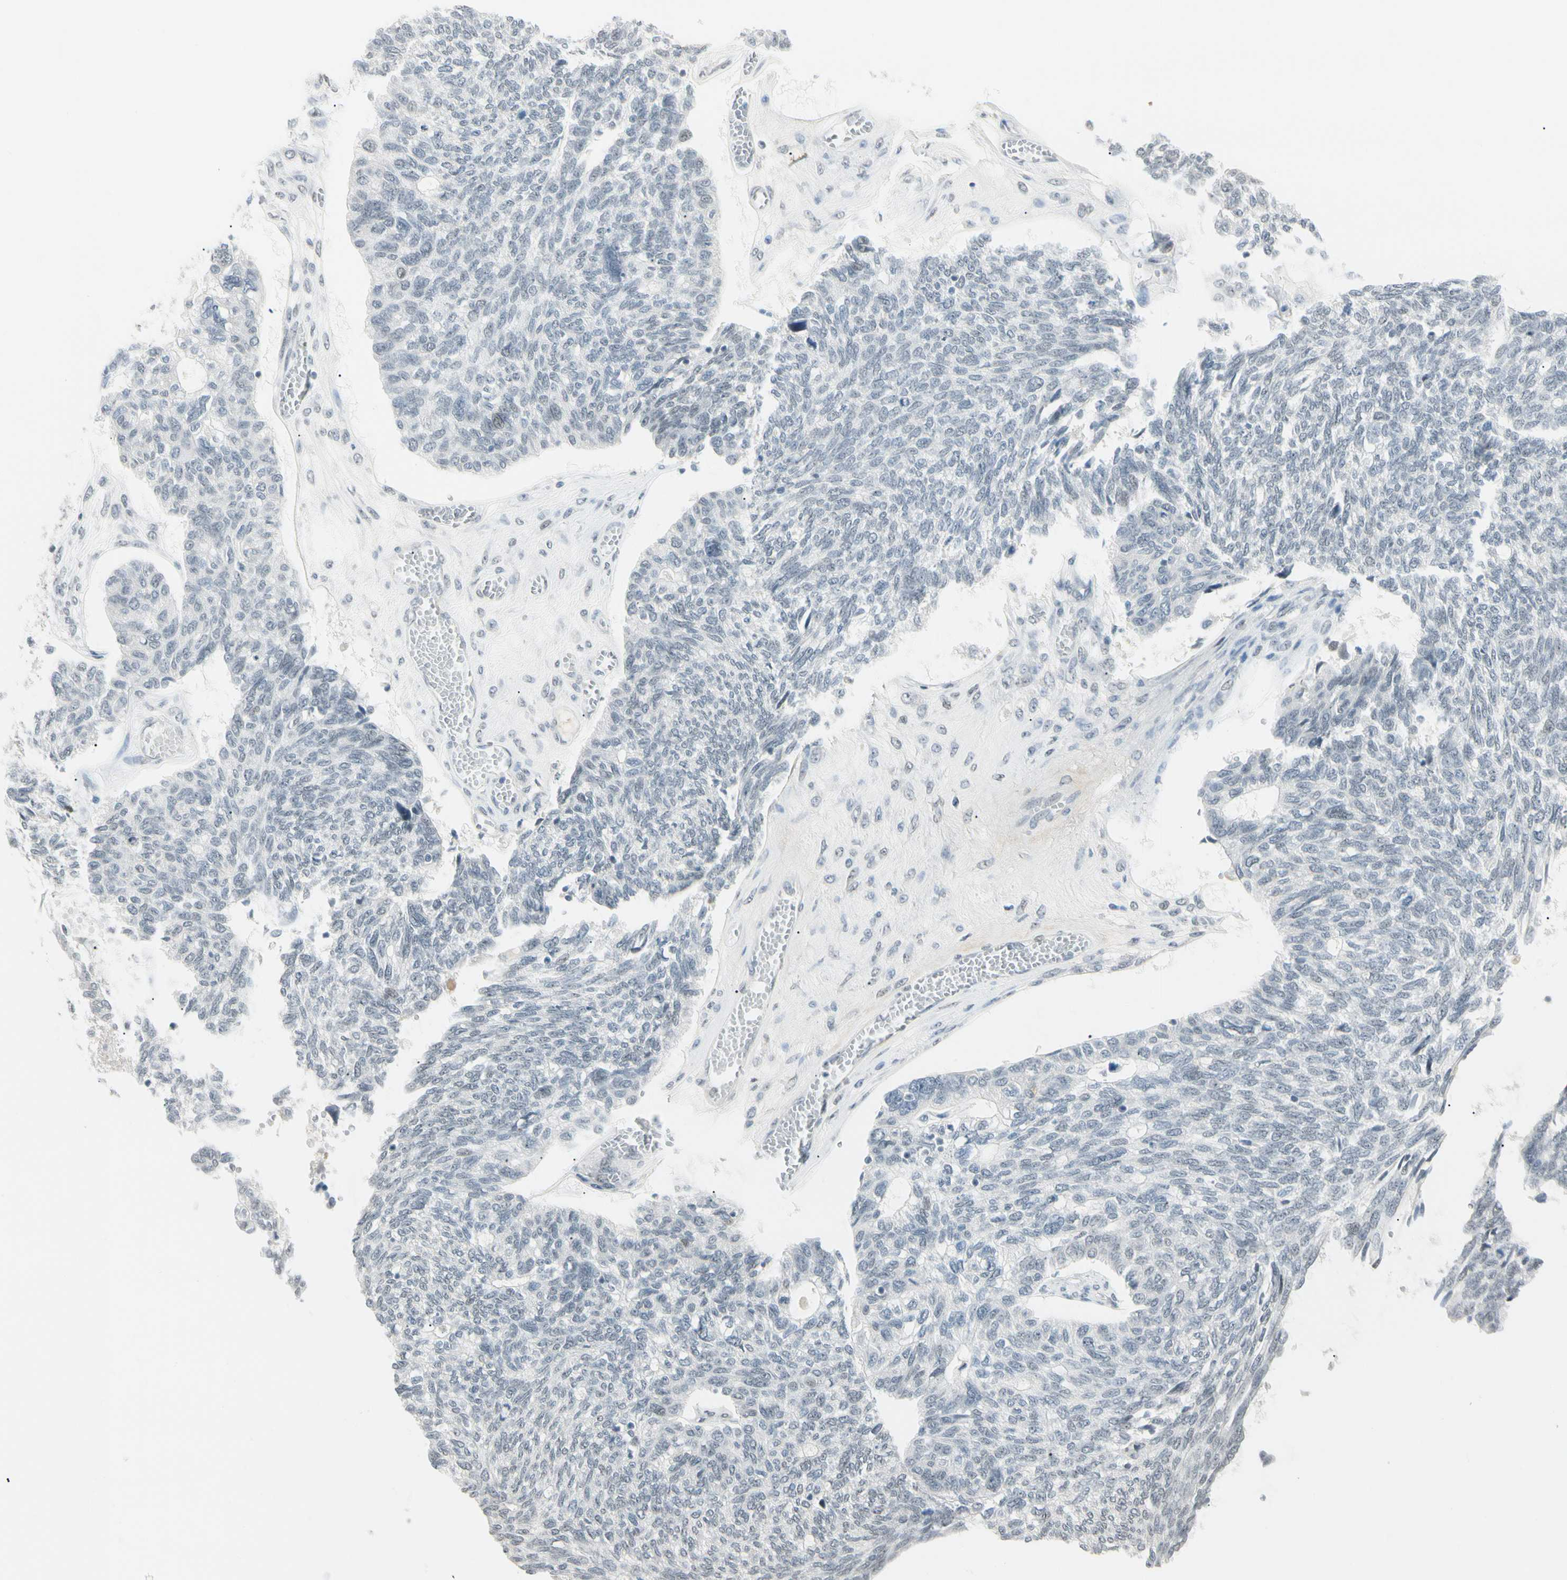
{"staining": {"intensity": "negative", "quantity": "none", "location": "none"}, "tissue": "ovarian cancer", "cell_type": "Tumor cells", "image_type": "cancer", "snomed": [{"axis": "morphology", "description": "Cystadenocarcinoma, serous, NOS"}, {"axis": "topography", "description": "Ovary"}], "caption": "Tumor cells show no significant protein staining in ovarian cancer (serous cystadenocarcinoma). The staining is performed using DAB brown chromogen with nuclei counter-stained in using hematoxylin.", "gene": "ASPN", "patient": {"sex": "female", "age": 79}}